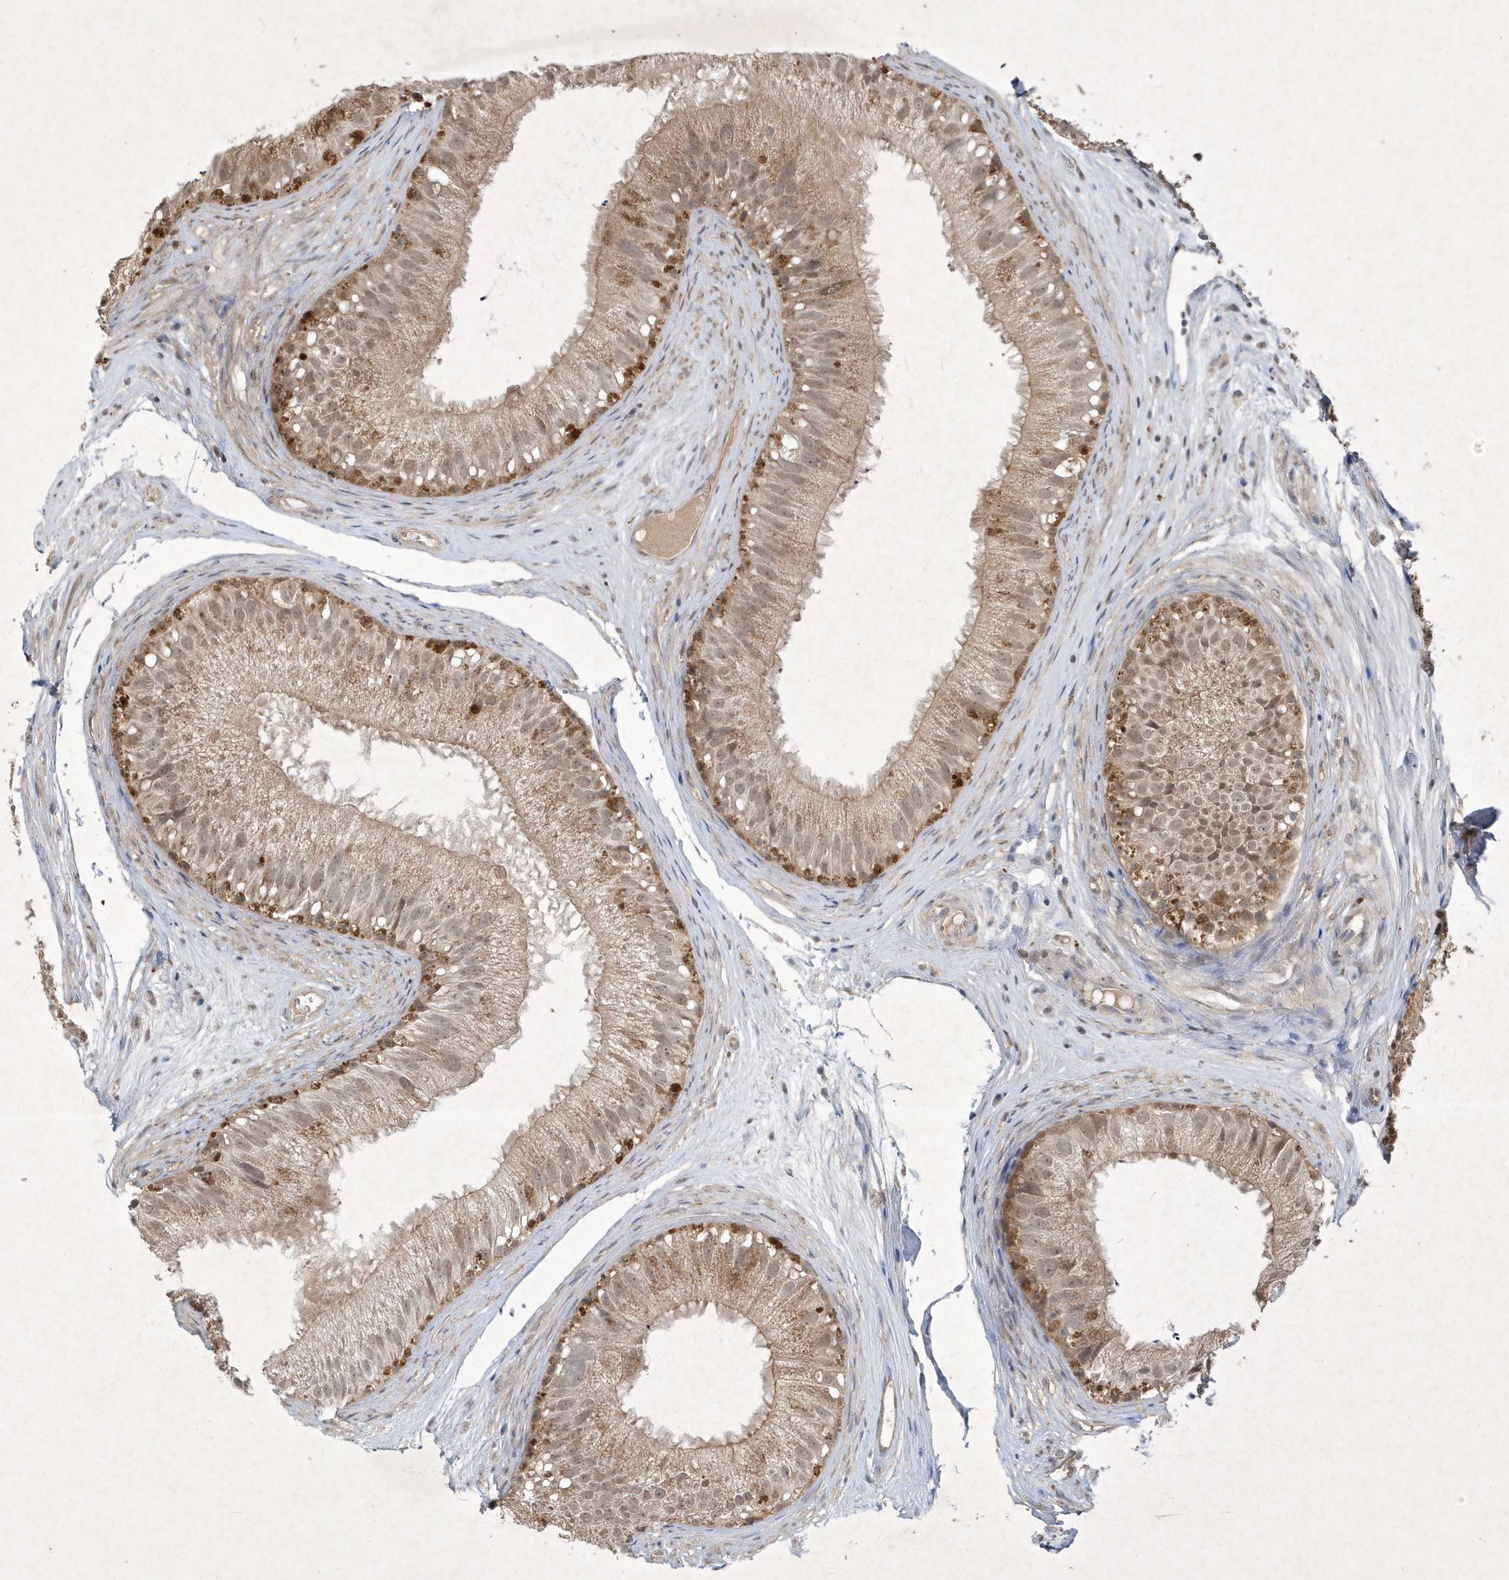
{"staining": {"intensity": "moderate", "quantity": ">75%", "location": "cytoplasmic/membranous"}, "tissue": "epididymis", "cell_type": "Glandular cells", "image_type": "normal", "snomed": [{"axis": "morphology", "description": "Normal tissue, NOS"}, {"axis": "topography", "description": "Epididymis"}], "caption": "Glandular cells exhibit moderate cytoplasmic/membranous positivity in about >75% of cells in benign epididymis.", "gene": "AKR7A2", "patient": {"sex": "male", "age": 77}}